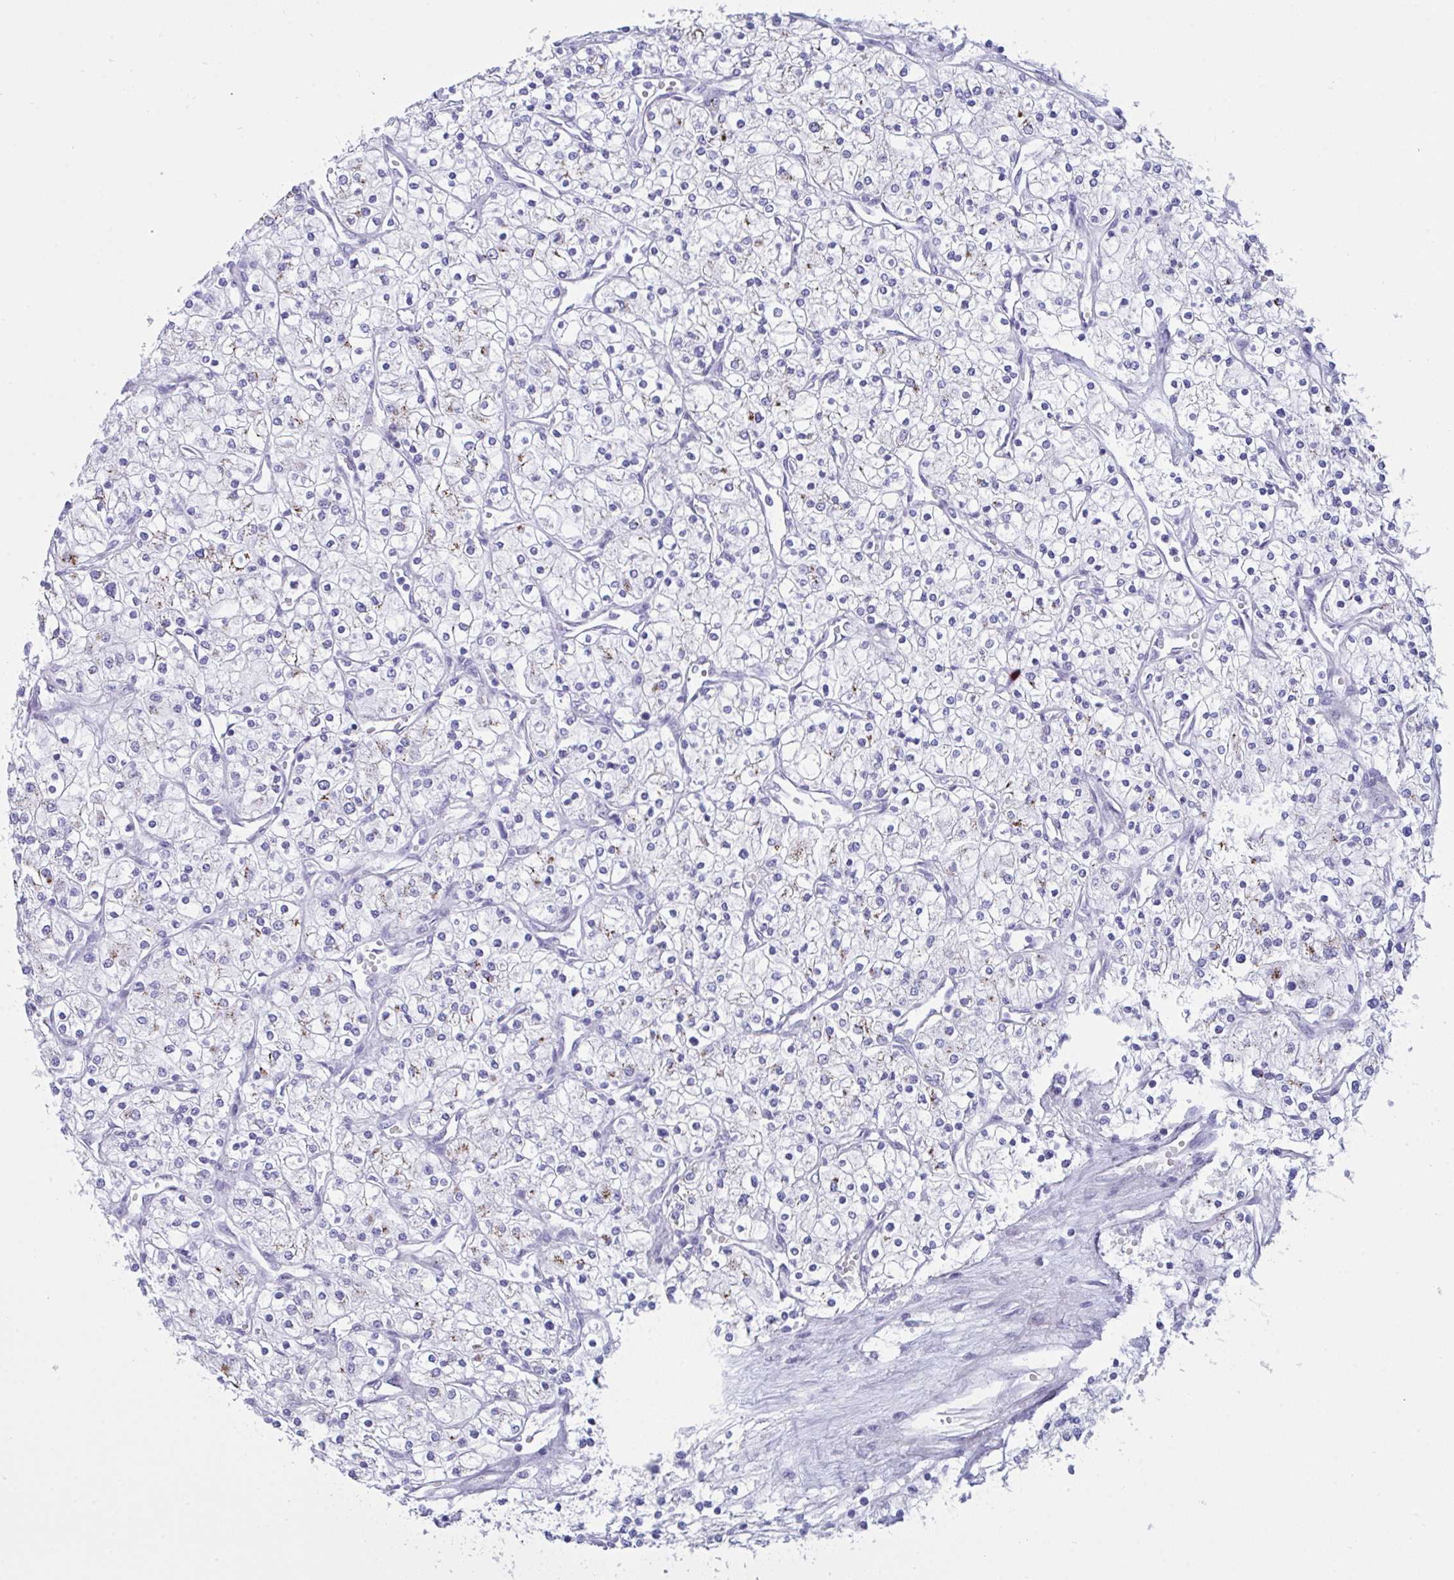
{"staining": {"intensity": "negative", "quantity": "none", "location": "none"}, "tissue": "renal cancer", "cell_type": "Tumor cells", "image_type": "cancer", "snomed": [{"axis": "morphology", "description": "Adenocarcinoma, NOS"}, {"axis": "topography", "description": "Kidney"}], "caption": "IHC of adenocarcinoma (renal) displays no positivity in tumor cells.", "gene": "FBXL22", "patient": {"sex": "male", "age": 80}}